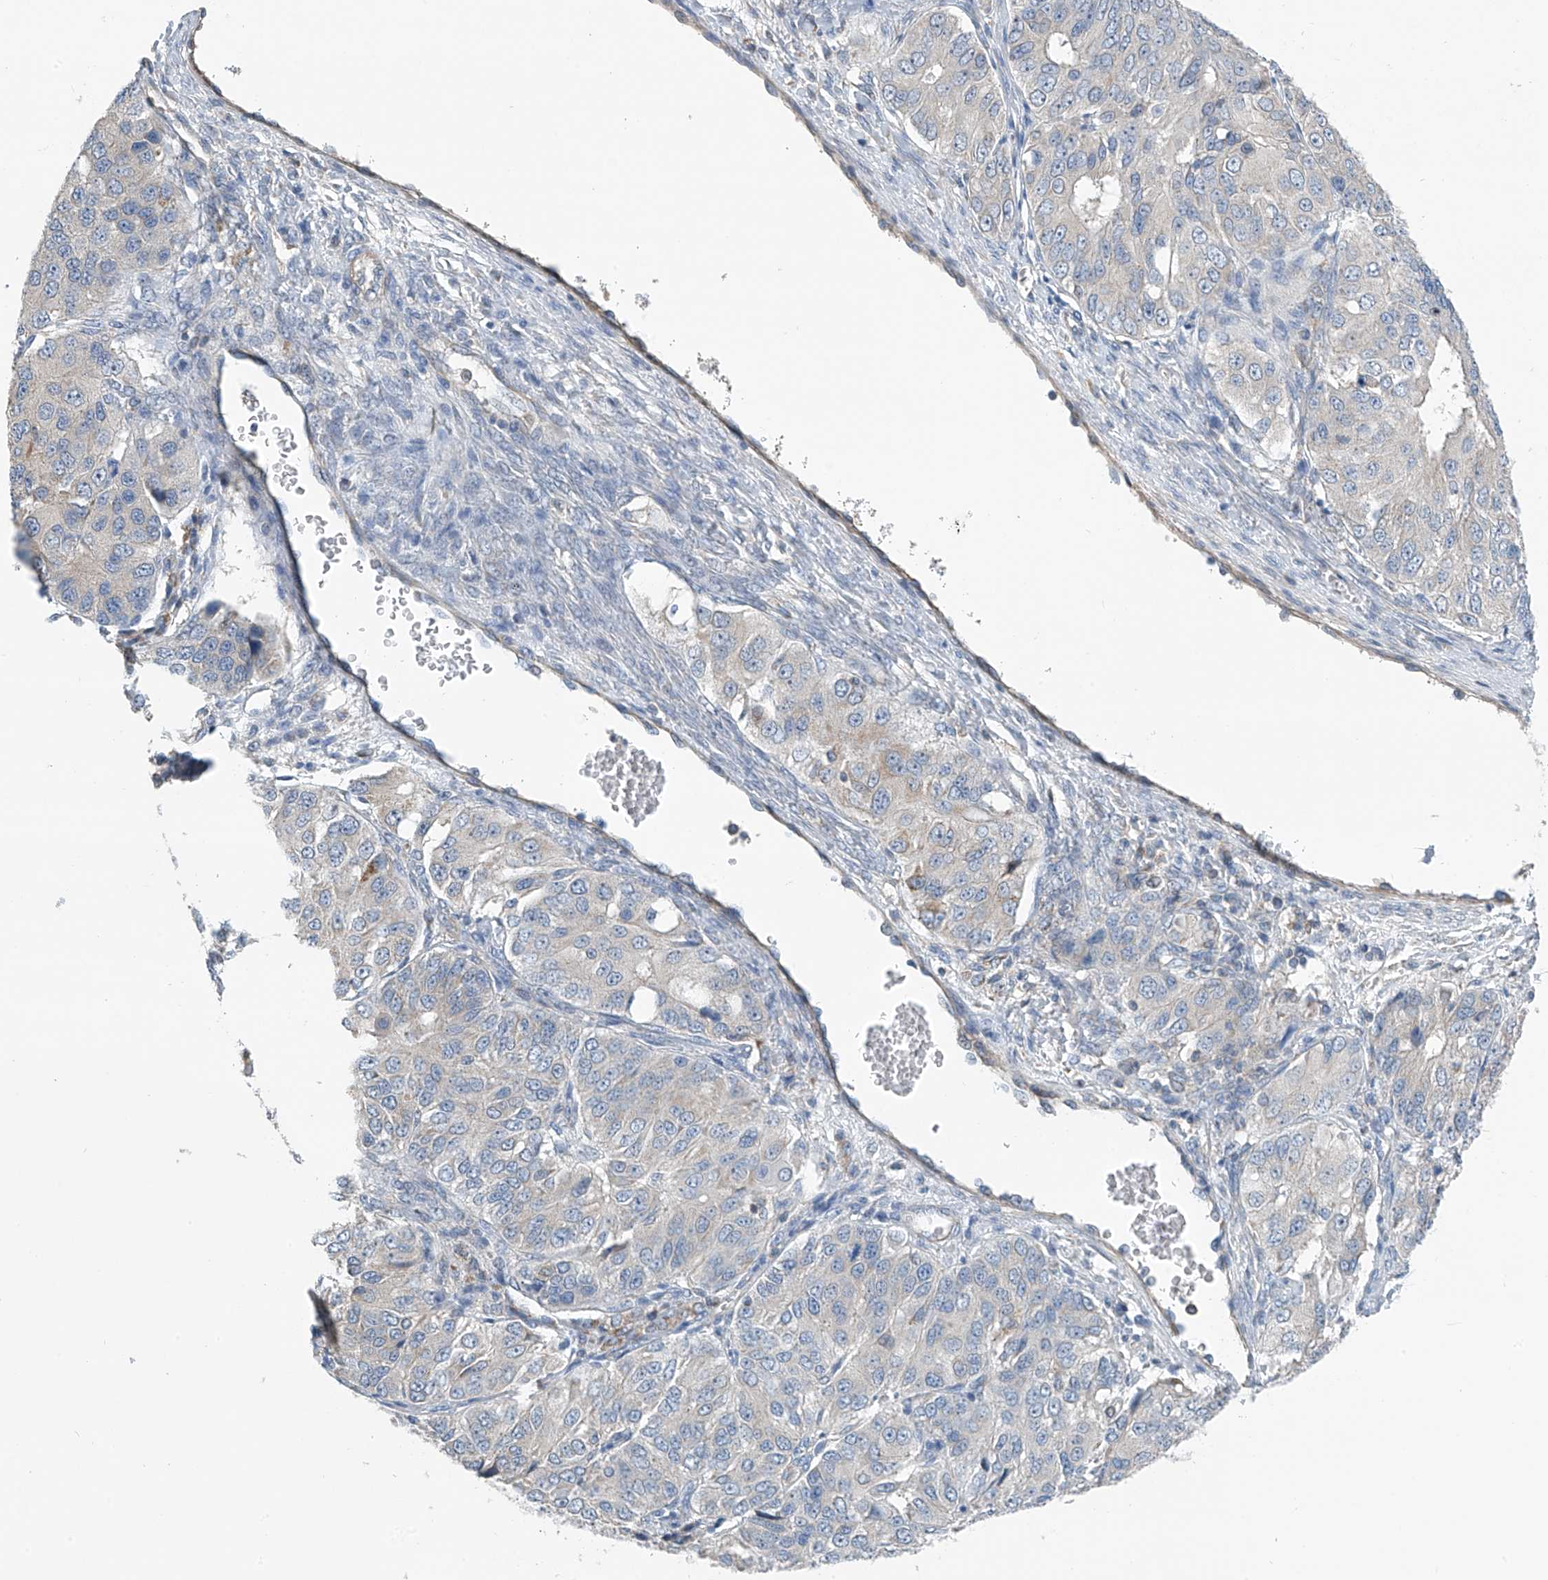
{"staining": {"intensity": "negative", "quantity": "none", "location": "none"}, "tissue": "ovarian cancer", "cell_type": "Tumor cells", "image_type": "cancer", "snomed": [{"axis": "morphology", "description": "Carcinoma, endometroid"}, {"axis": "topography", "description": "Ovary"}], "caption": "Tumor cells show no significant protein expression in ovarian endometroid carcinoma. (IHC, brightfield microscopy, high magnification).", "gene": "SYN3", "patient": {"sex": "female", "age": 51}}